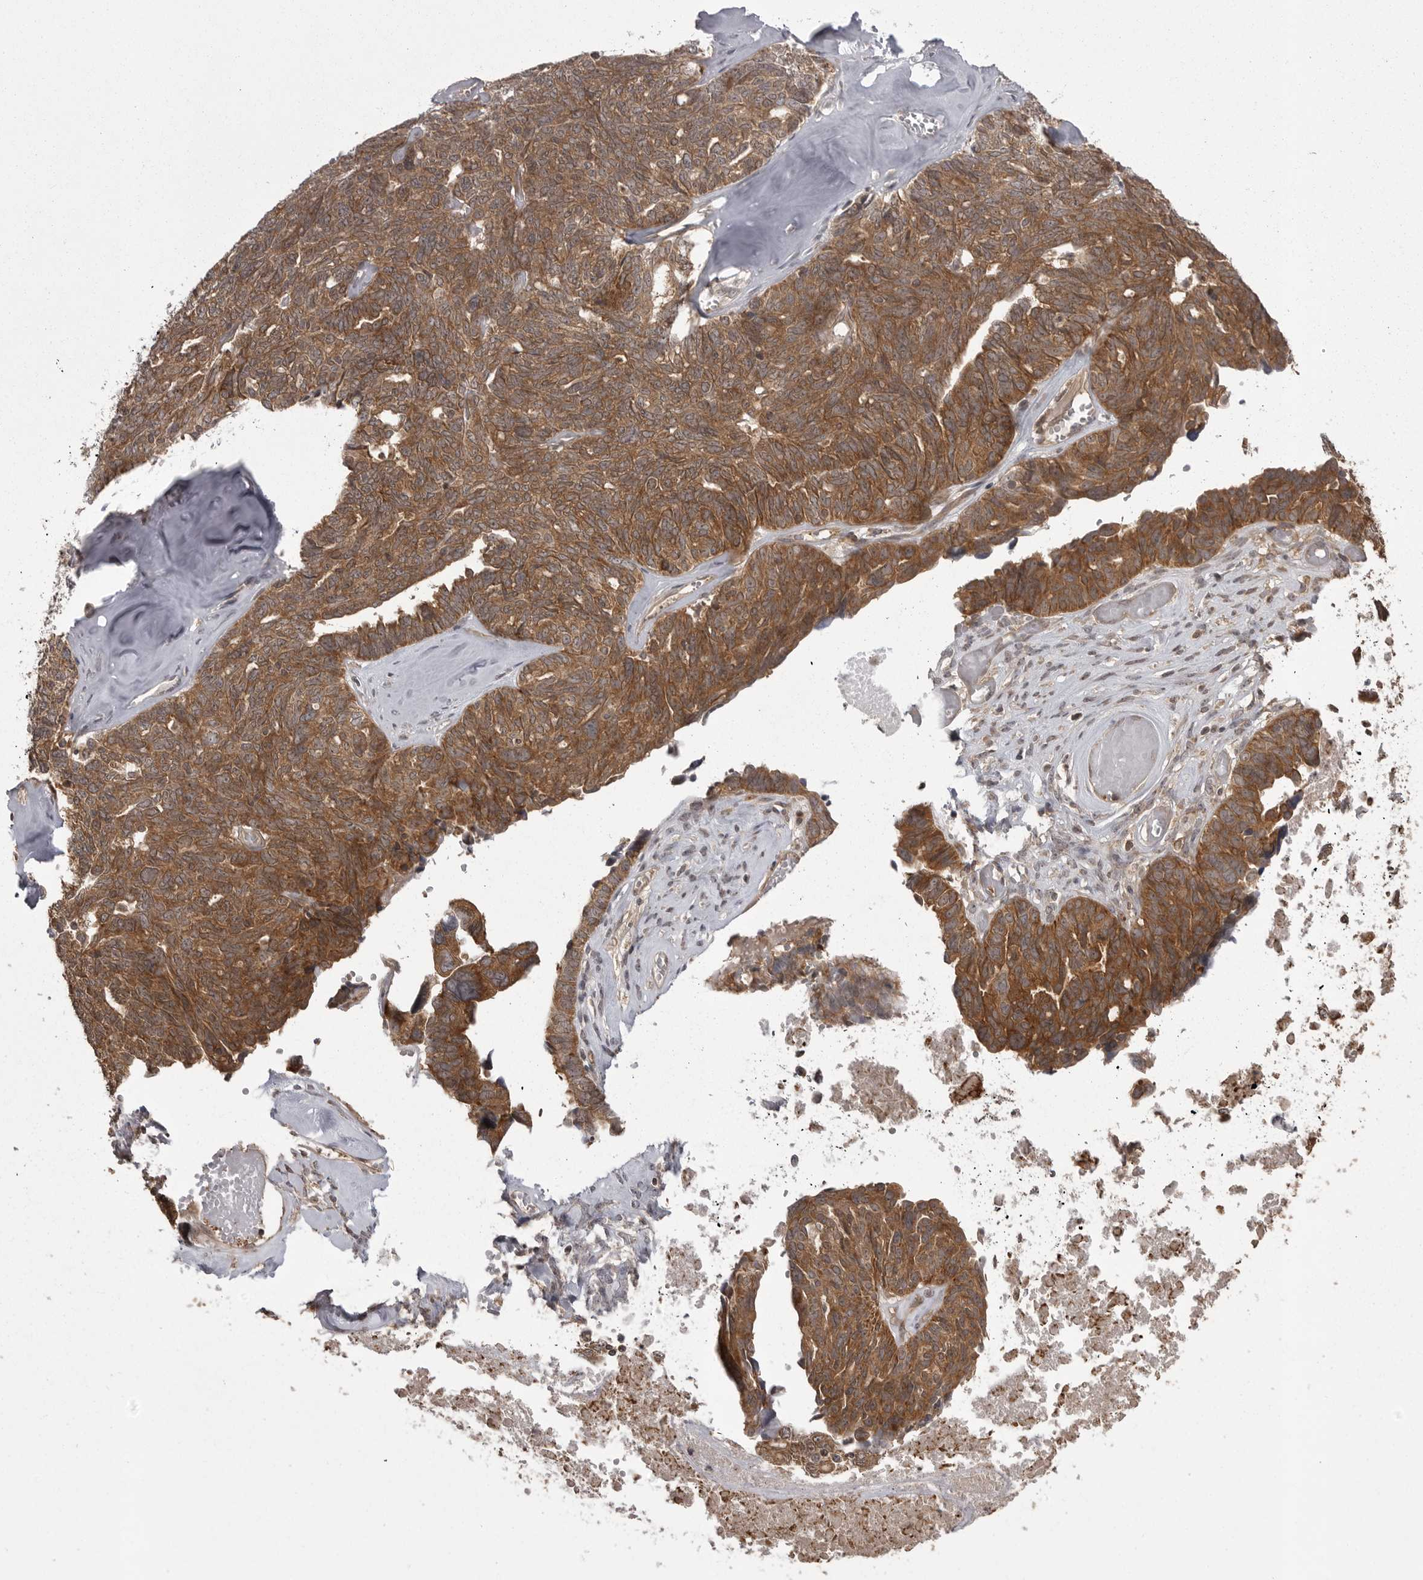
{"staining": {"intensity": "moderate", "quantity": ">75%", "location": "cytoplasmic/membranous"}, "tissue": "ovarian cancer", "cell_type": "Tumor cells", "image_type": "cancer", "snomed": [{"axis": "morphology", "description": "Cystadenocarcinoma, serous, NOS"}, {"axis": "topography", "description": "Ovary"}], "caption": "Approximately >75% of tumor cells in ovarian cancer (serous cystadenocarcinoma) reveal moderate cytoplasmic/membranous protein expression as visualized by brown immunohistochemical staining.", "gene": "STK24", "patient": {"sex": "female", "age": 79}}